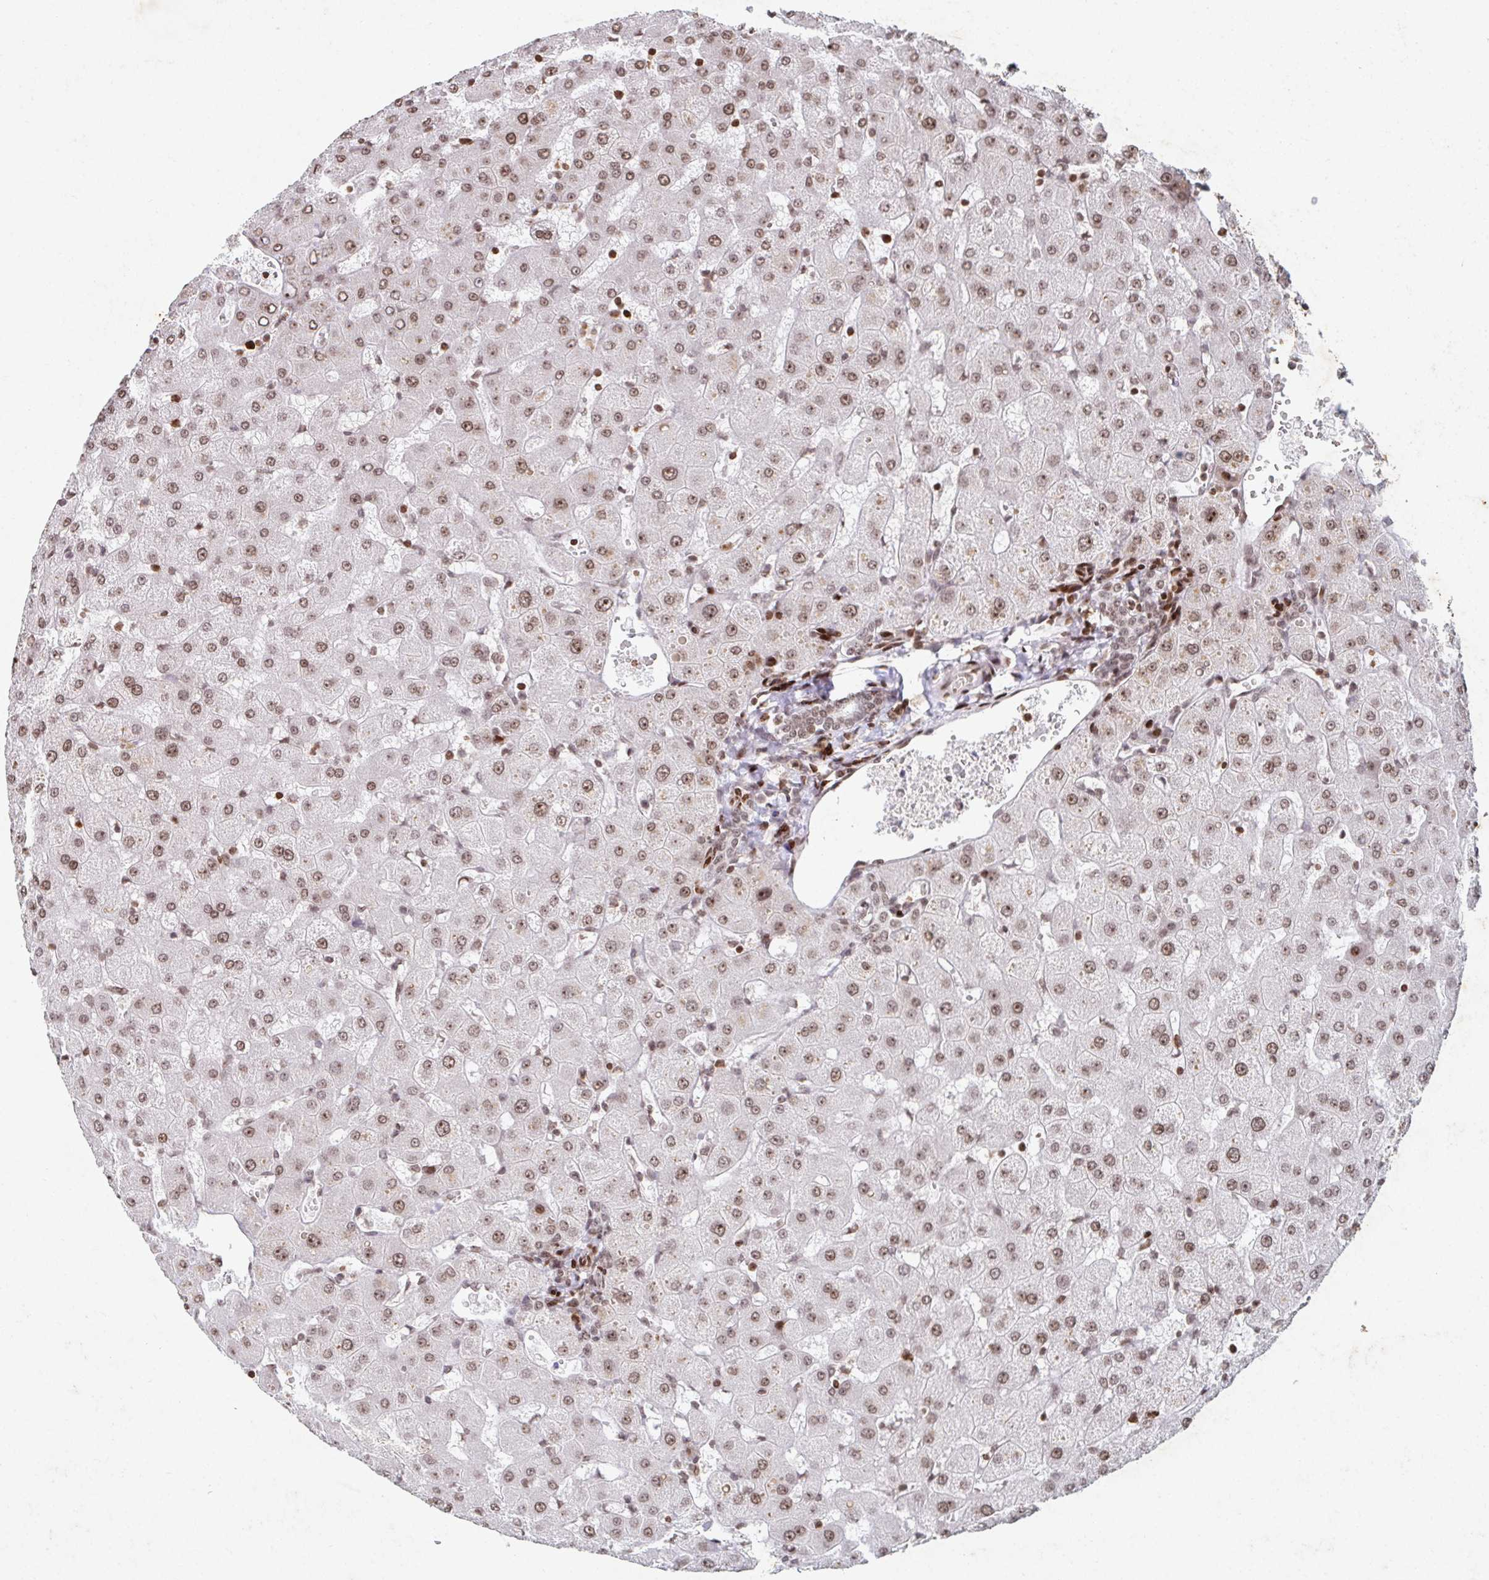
{"staining": {"intensity": "moderate", "quantity": ">75%", "location": "nuclear"}, "tissue": "liver", "cell_type": "Cholangiocytes", "image_type": "normal", "snomed": [{"axis": "morphology", "description": "Normal tissue, NOS"}, {"axis": "topography", "description": "Liver"}], "caption": "A medium amount of moderate nuclear positivity is appreciated in approximately >75% of cholangiocytes in unremarkable liver. (IHC, brightfield microscopy, high magnification).", "gene": "C19orf53", "patient": {"sex": "female", "age": 63}}